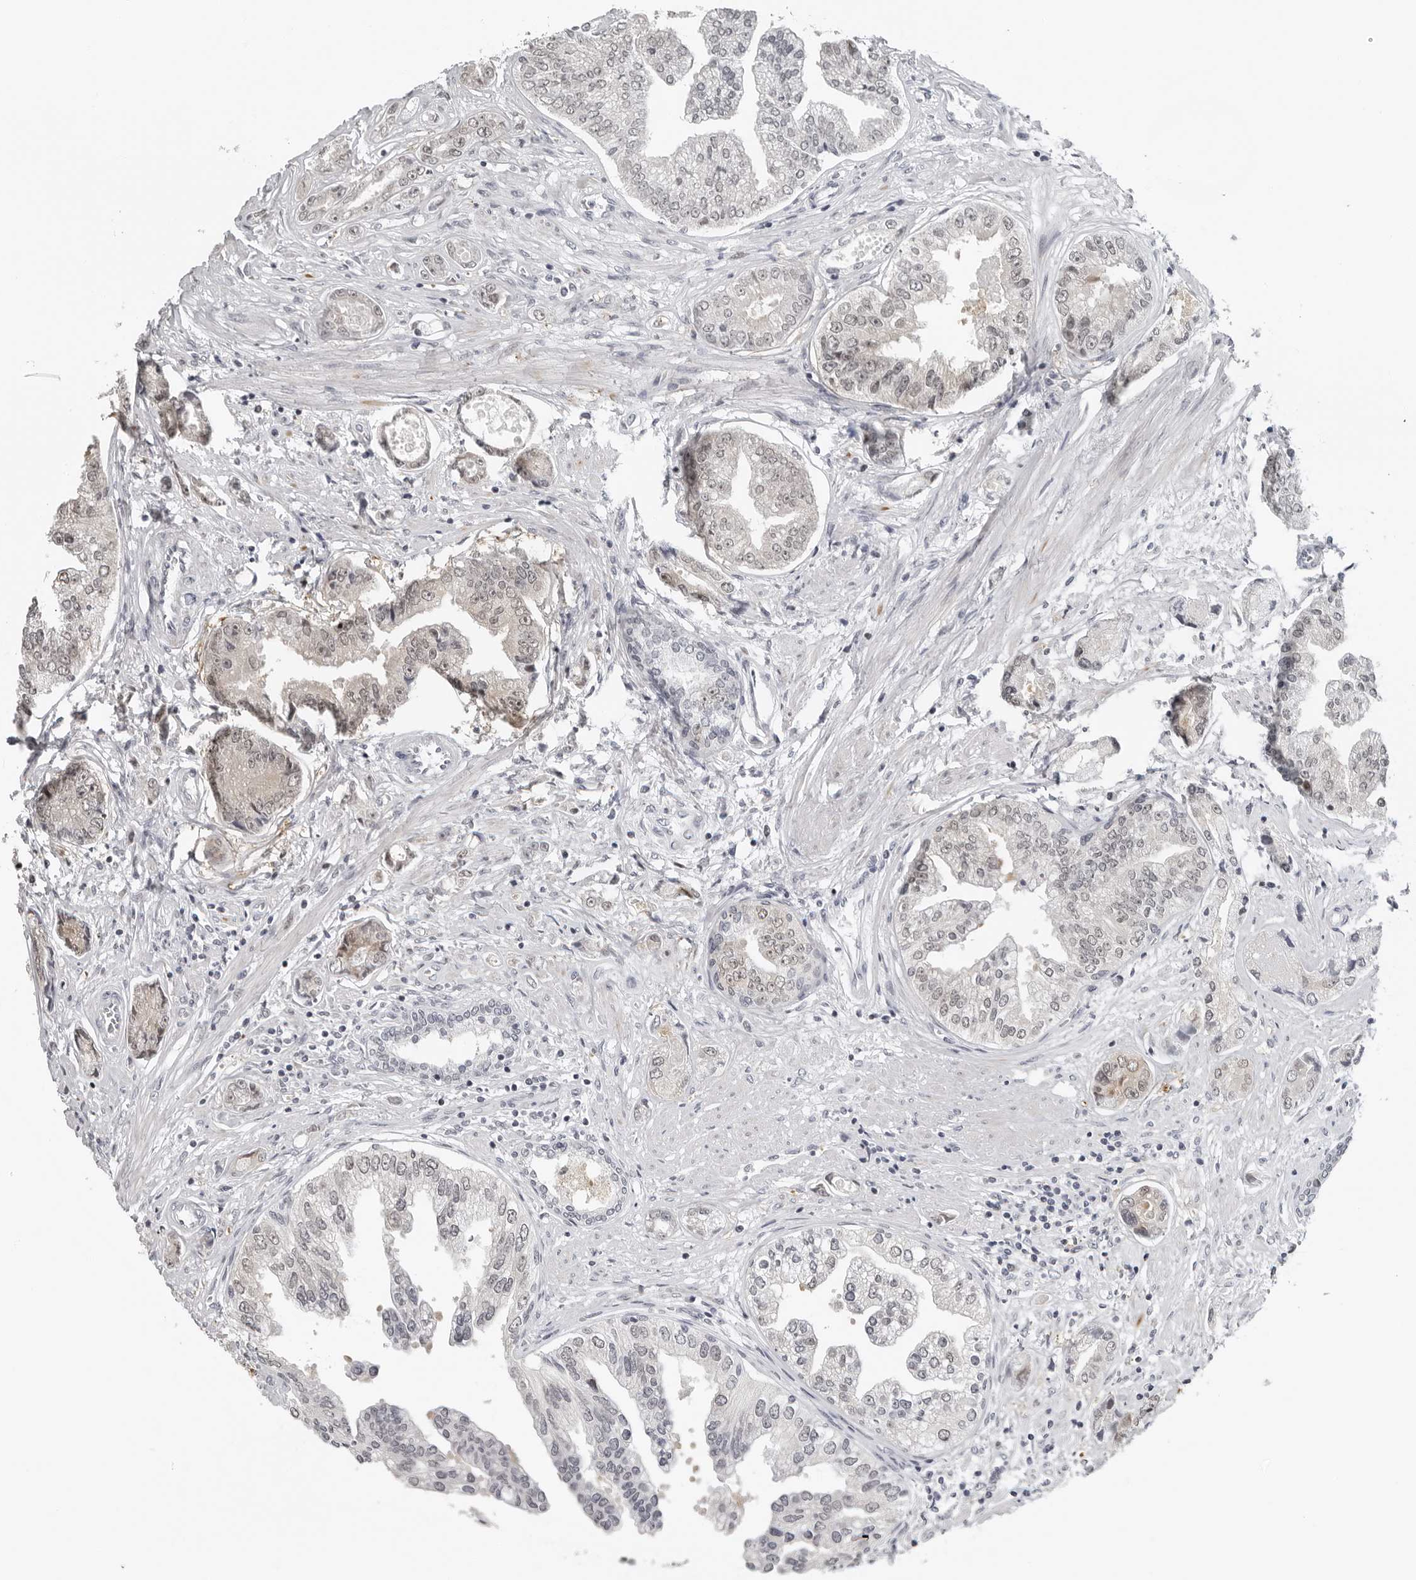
{"staining": {"intensity": "weak", "quantity": "<25%", "location": "nuclear"}, "tissue": "prostate cancer", "cell_type": "Tumor cells", "image_type": "cancer", "snomed": [{"axis": "morphology", "description": "Adenocarcinoma, High grade"}, {"axis": "topography", "description": "Prostate"}], "caption": "High magnification brightfield microscopy of prostate cancer (high-grade adenocarcinoma) stained with DAB (brown) and counterstained with hematoxylin (blue): tumor cells show no significant staining. The staining was performed using DAB (3,3'-diaminobenzidine) to visualize the protein expression in brown, while the nuclei were stained in blue with hematoxylin (Magnification: 20x).", "gene": "PPP1R42", "patient": {"sex": "male", "age": 61}}